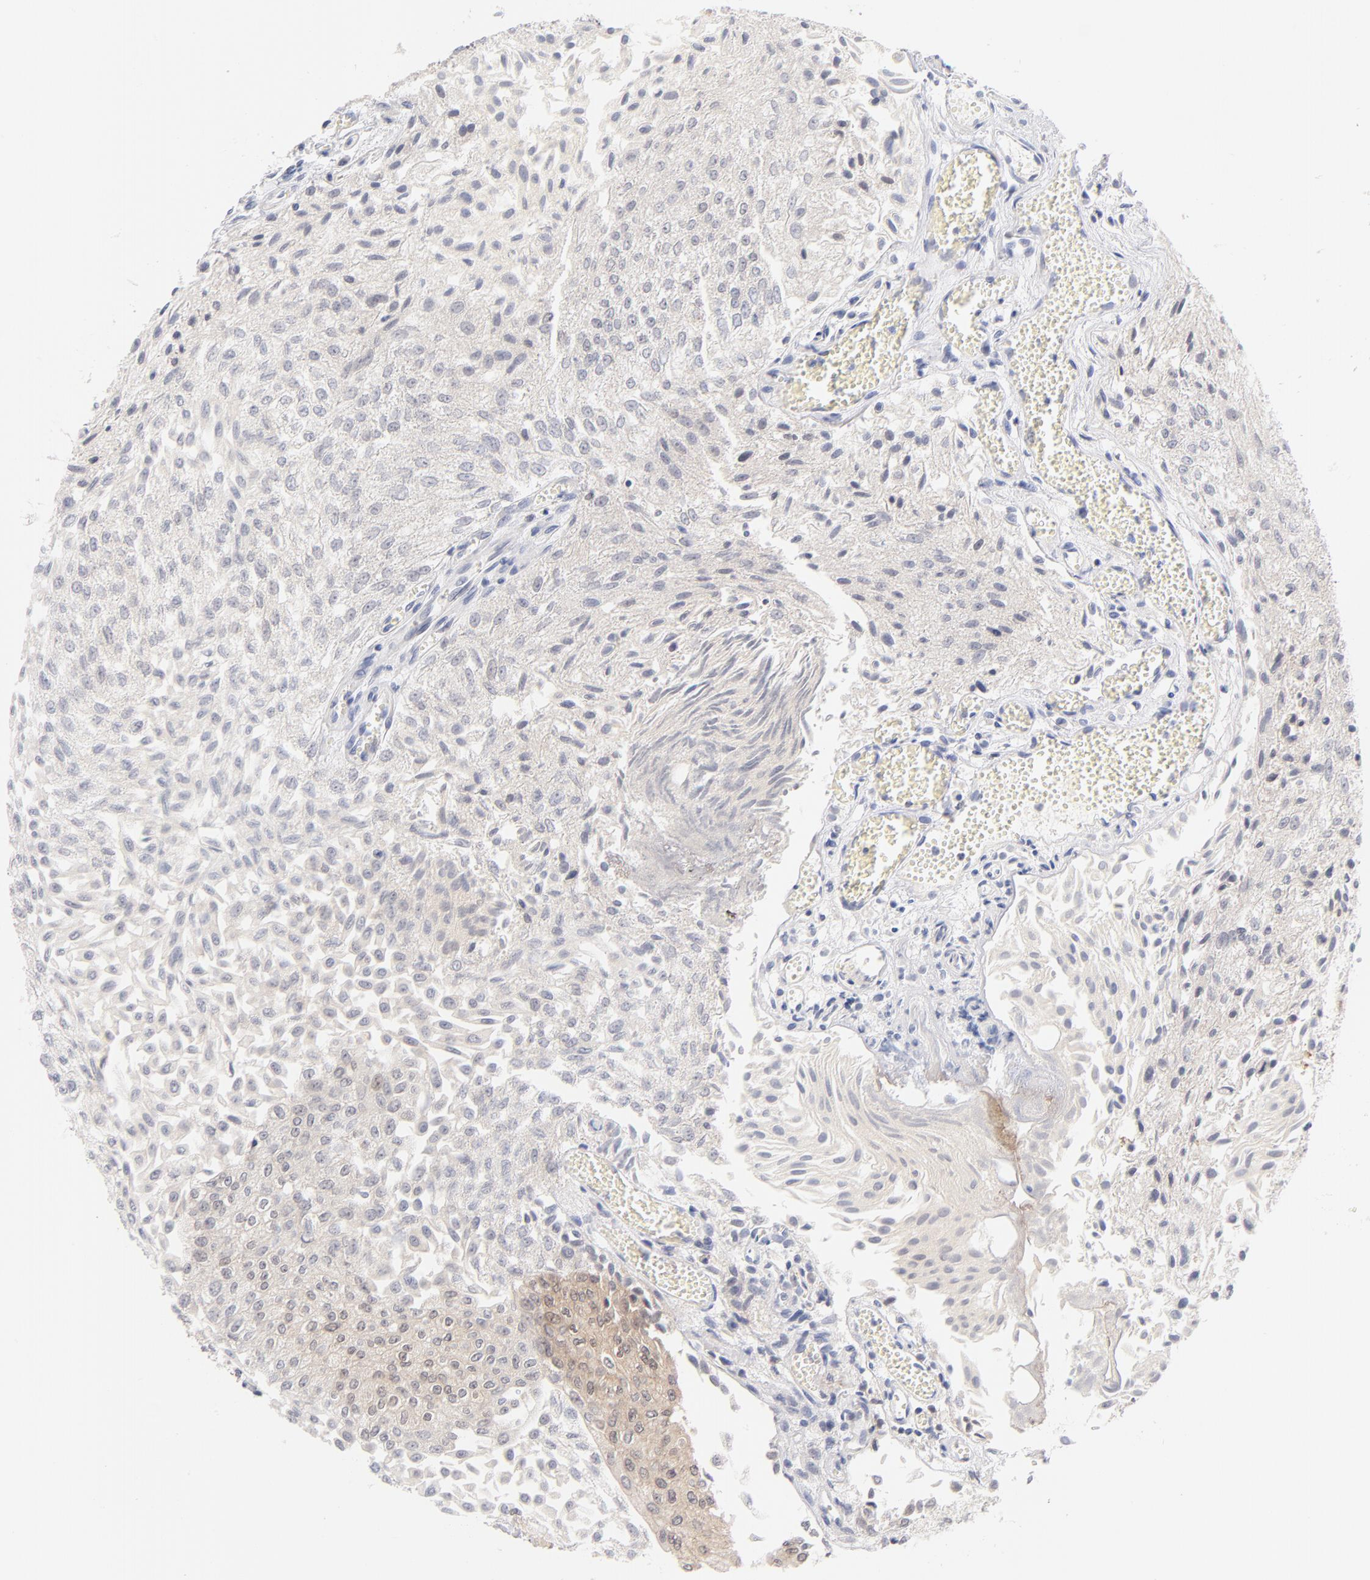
{"staining": {"intensity": "weak", "quantity": "<25%", "location": "cytoplasmic/membranous"}, "tissue": "urothelial cancer", "cell_type": "Tumor cells", "image_type": "cancer", "snomed": [{"axis": "morphology", "description": "Urothelial carcinoma, Low grade"}, {"axis": "topography", "description": "Urinary bladder"}], "caption": "Tumor cells are negative for brown protein staining in low-grade urothelial carcinoma.", "gene": "CASP6", "patient": {"sex": "male", "age": 86}}